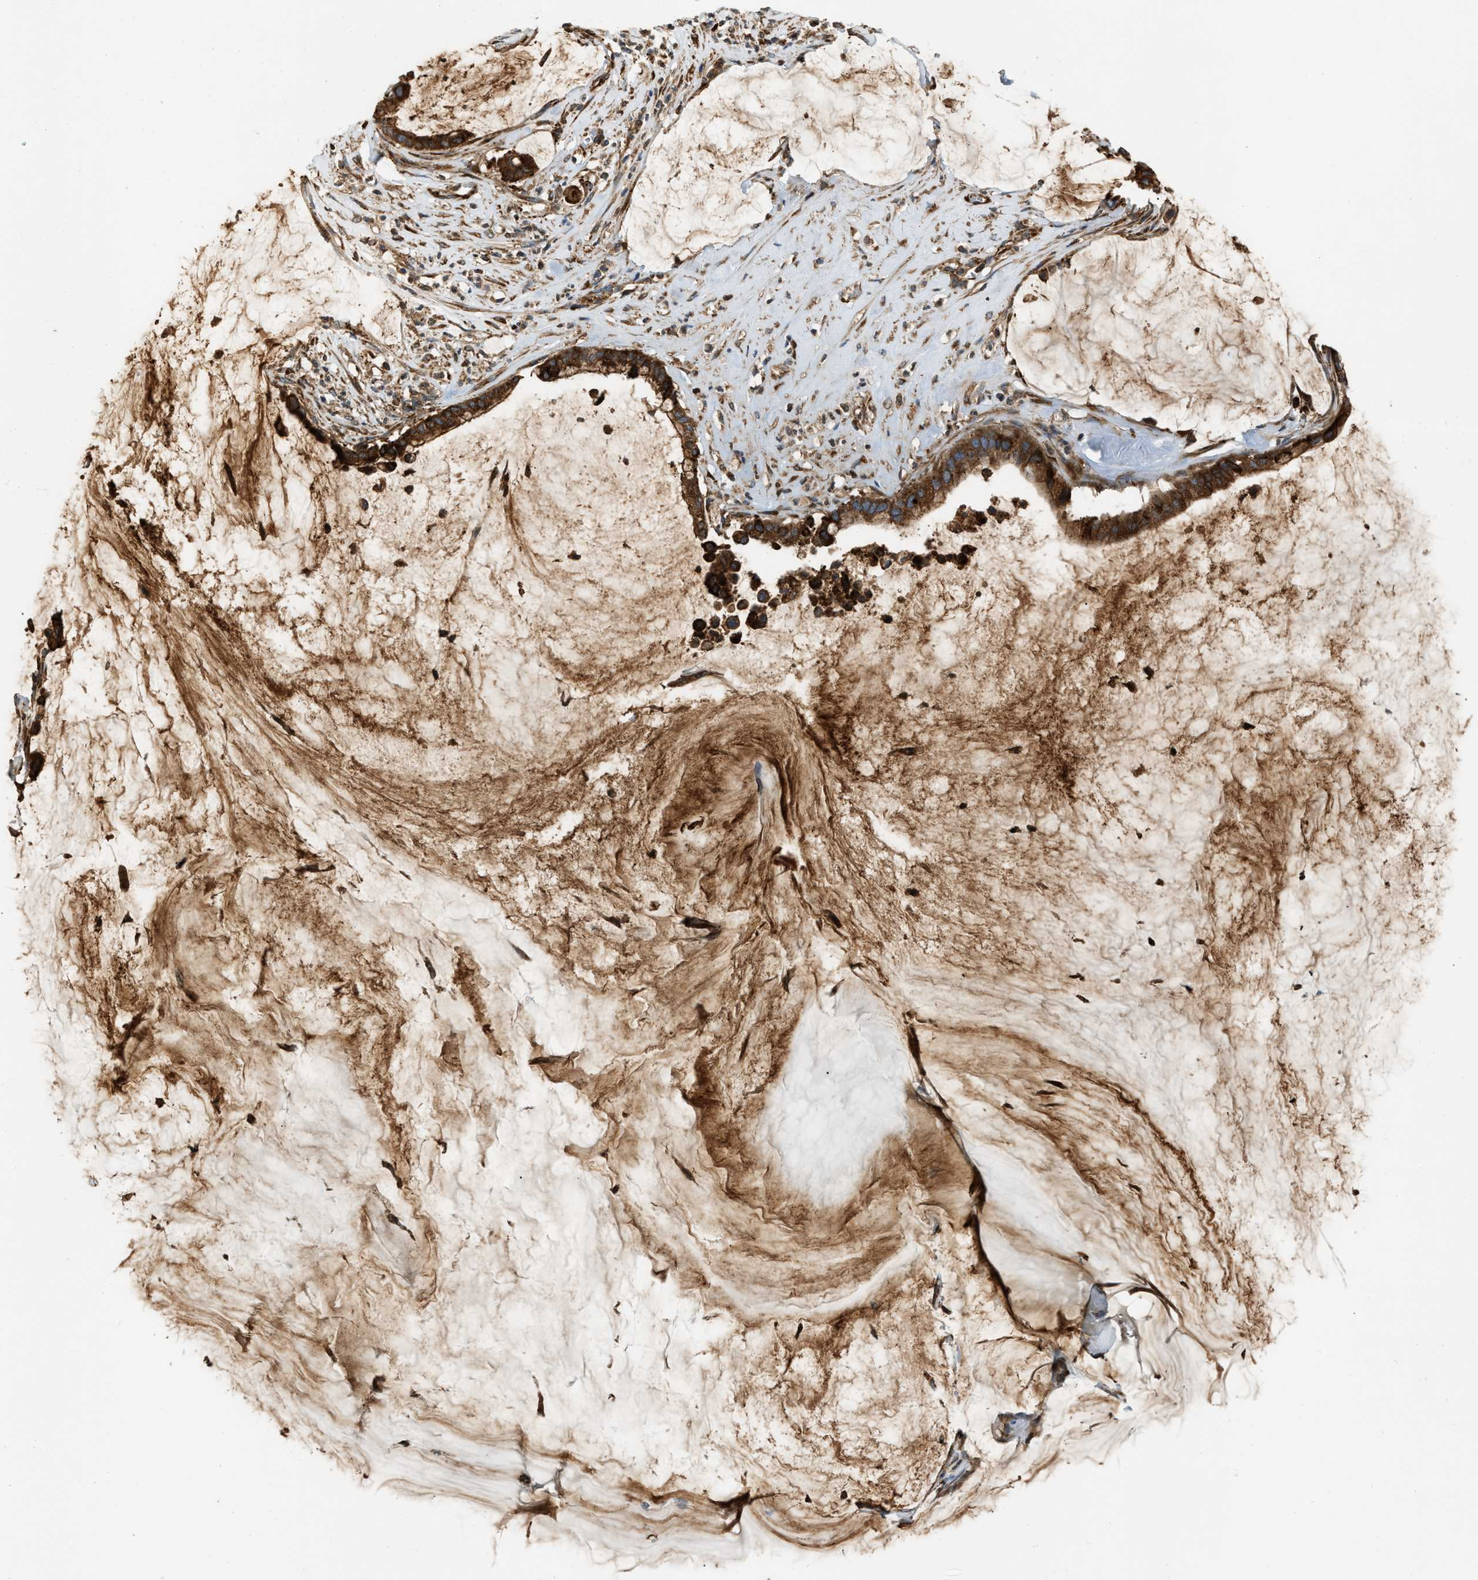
{"staining": {"intensity": "strong", "quantity": ">75%", "location": "cytoplasmic/membranous"}, "tissue": "pancreatic cancer", "cell_type": "Tumor cells", "image_type": "cancer", "snomed": [{"axis": "morphology", "description": "Adenocarcinoma, NOS"}, {"axis": "topography", "description": "Pancreas"}], "caption": "Protein staining of pancreatic adenocarcinoma tissue exhibits strong cytoplasmic/membranous expression in about >75% of tumor cells.", "gene": "BAIAP2L1", "patient": {"sex": "male", "age": 41}}